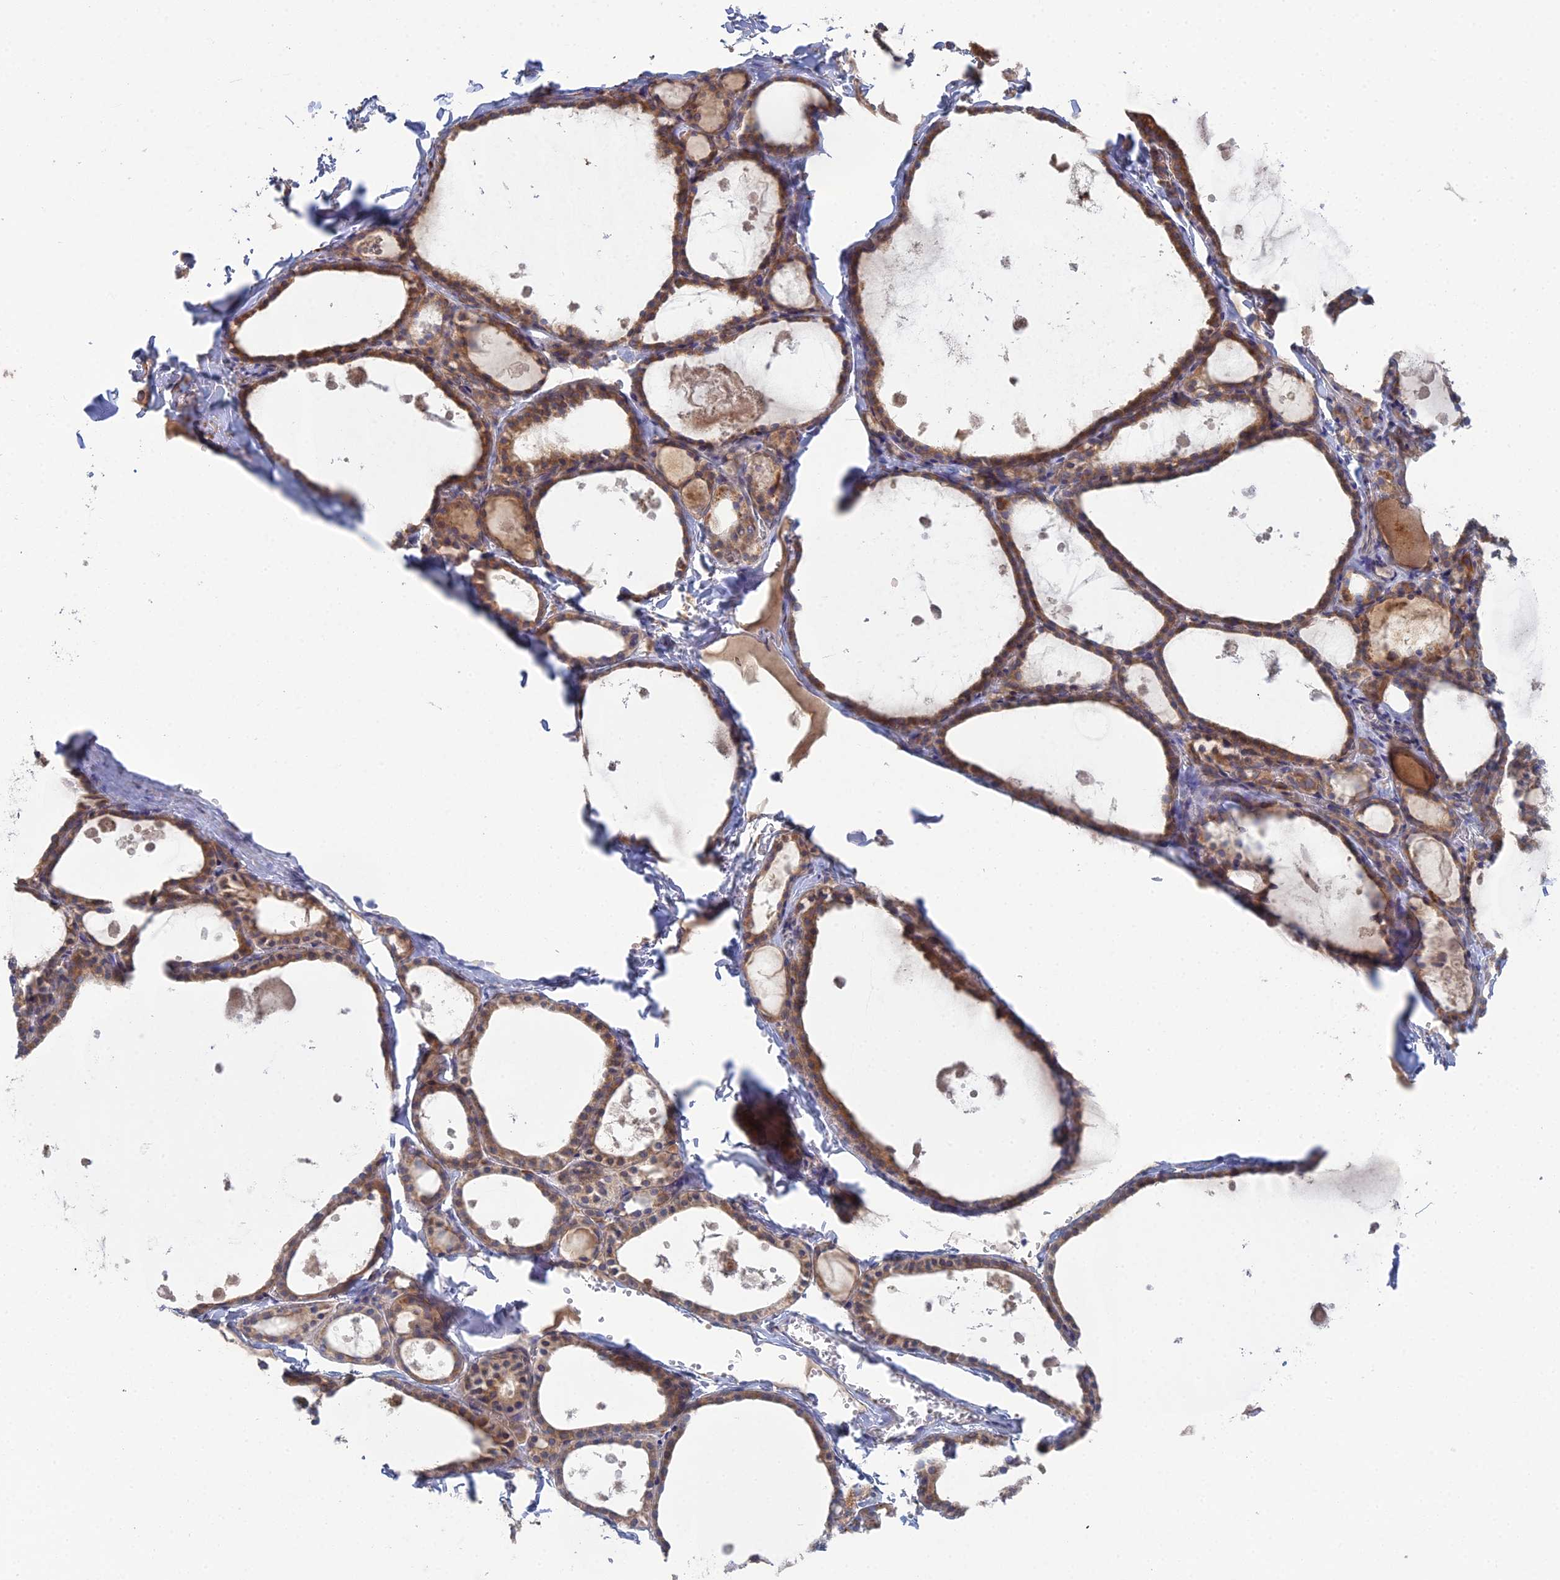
{"staining": {"intensity": "moderate", "quantity": ">75%", "location": "cytoplasmic/membranous"}, "tissue": "thyroid gland", "cell_type": "Glandular cells", "image_type": "normal", "snomed": [{"axis": "morphology", "description": "Normal tissue, NOS"}, {"axis": "topography", "description": "Thyroid gland"}], "caption": "This image shows immunohistochemistry (IHC) staining of unremarkable thyroid gland, with medium moderate cytoplasmic/membranous positivity in approximately >75% of glandular cells.", "gene": "TRAPPC6A", "patient": {"sex": "male", "age": 56}}